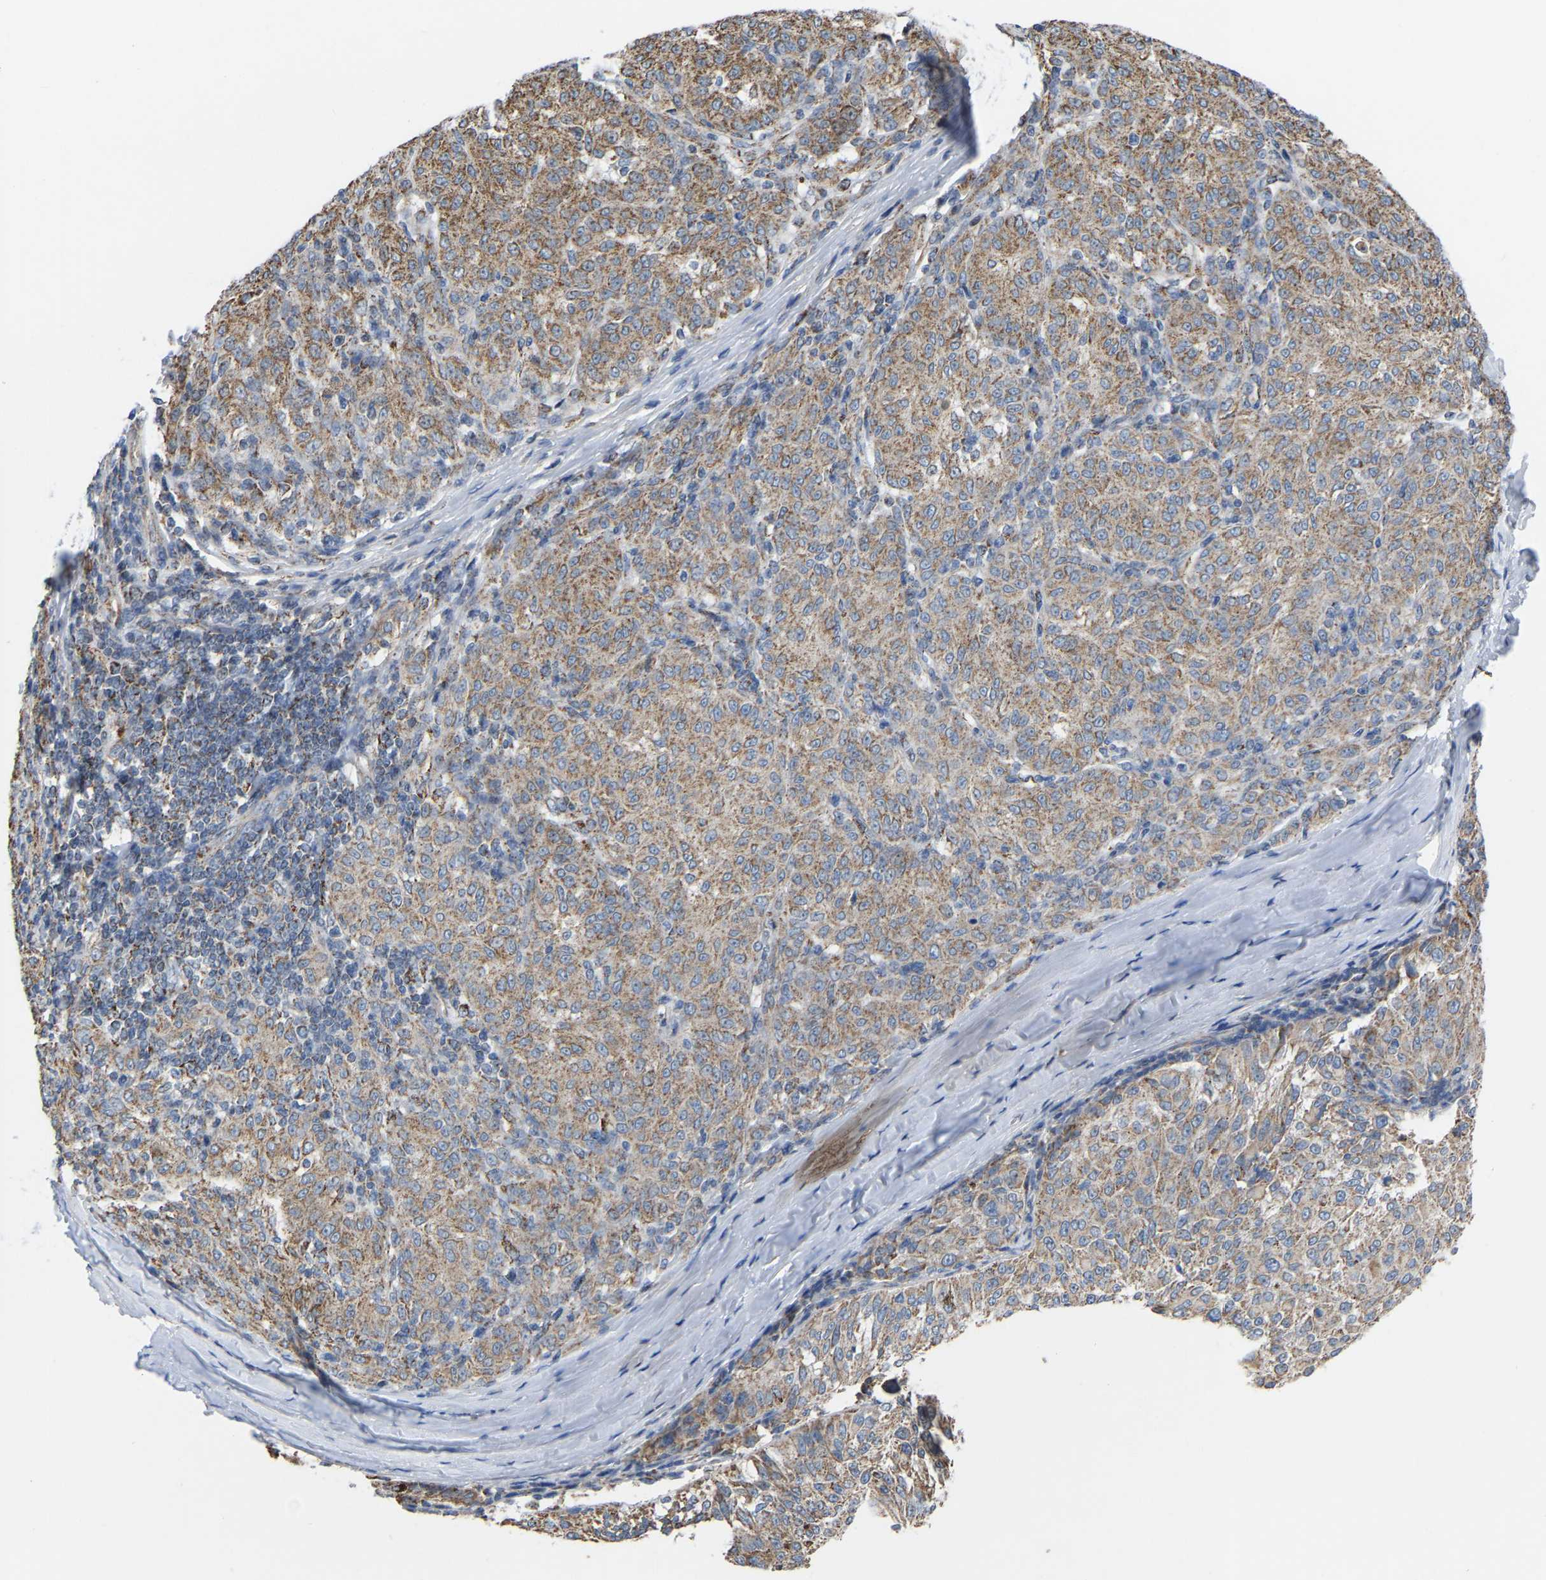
{"staining": {"intensity": "moderate", "quantity": ">75%", "location": "cytoplasmic/membranous"}, "tissue": "melanoma", "cell_type": "Tumor cells", "image_type": "cancer", "snomed": [{"axis": "morphology", "description": "Malignant melanoma, NOS"}, {"axis": "topography", "description": "Skin"}], "caption": "There is medium levels of moderate cytoplasmic/membranous expression in tumor cells of malignant melanoma, as demonstrated by immunohistochemical staining (brown color).", "gene": "BCL10", "patient": {"sex": "female", "age": 72}}